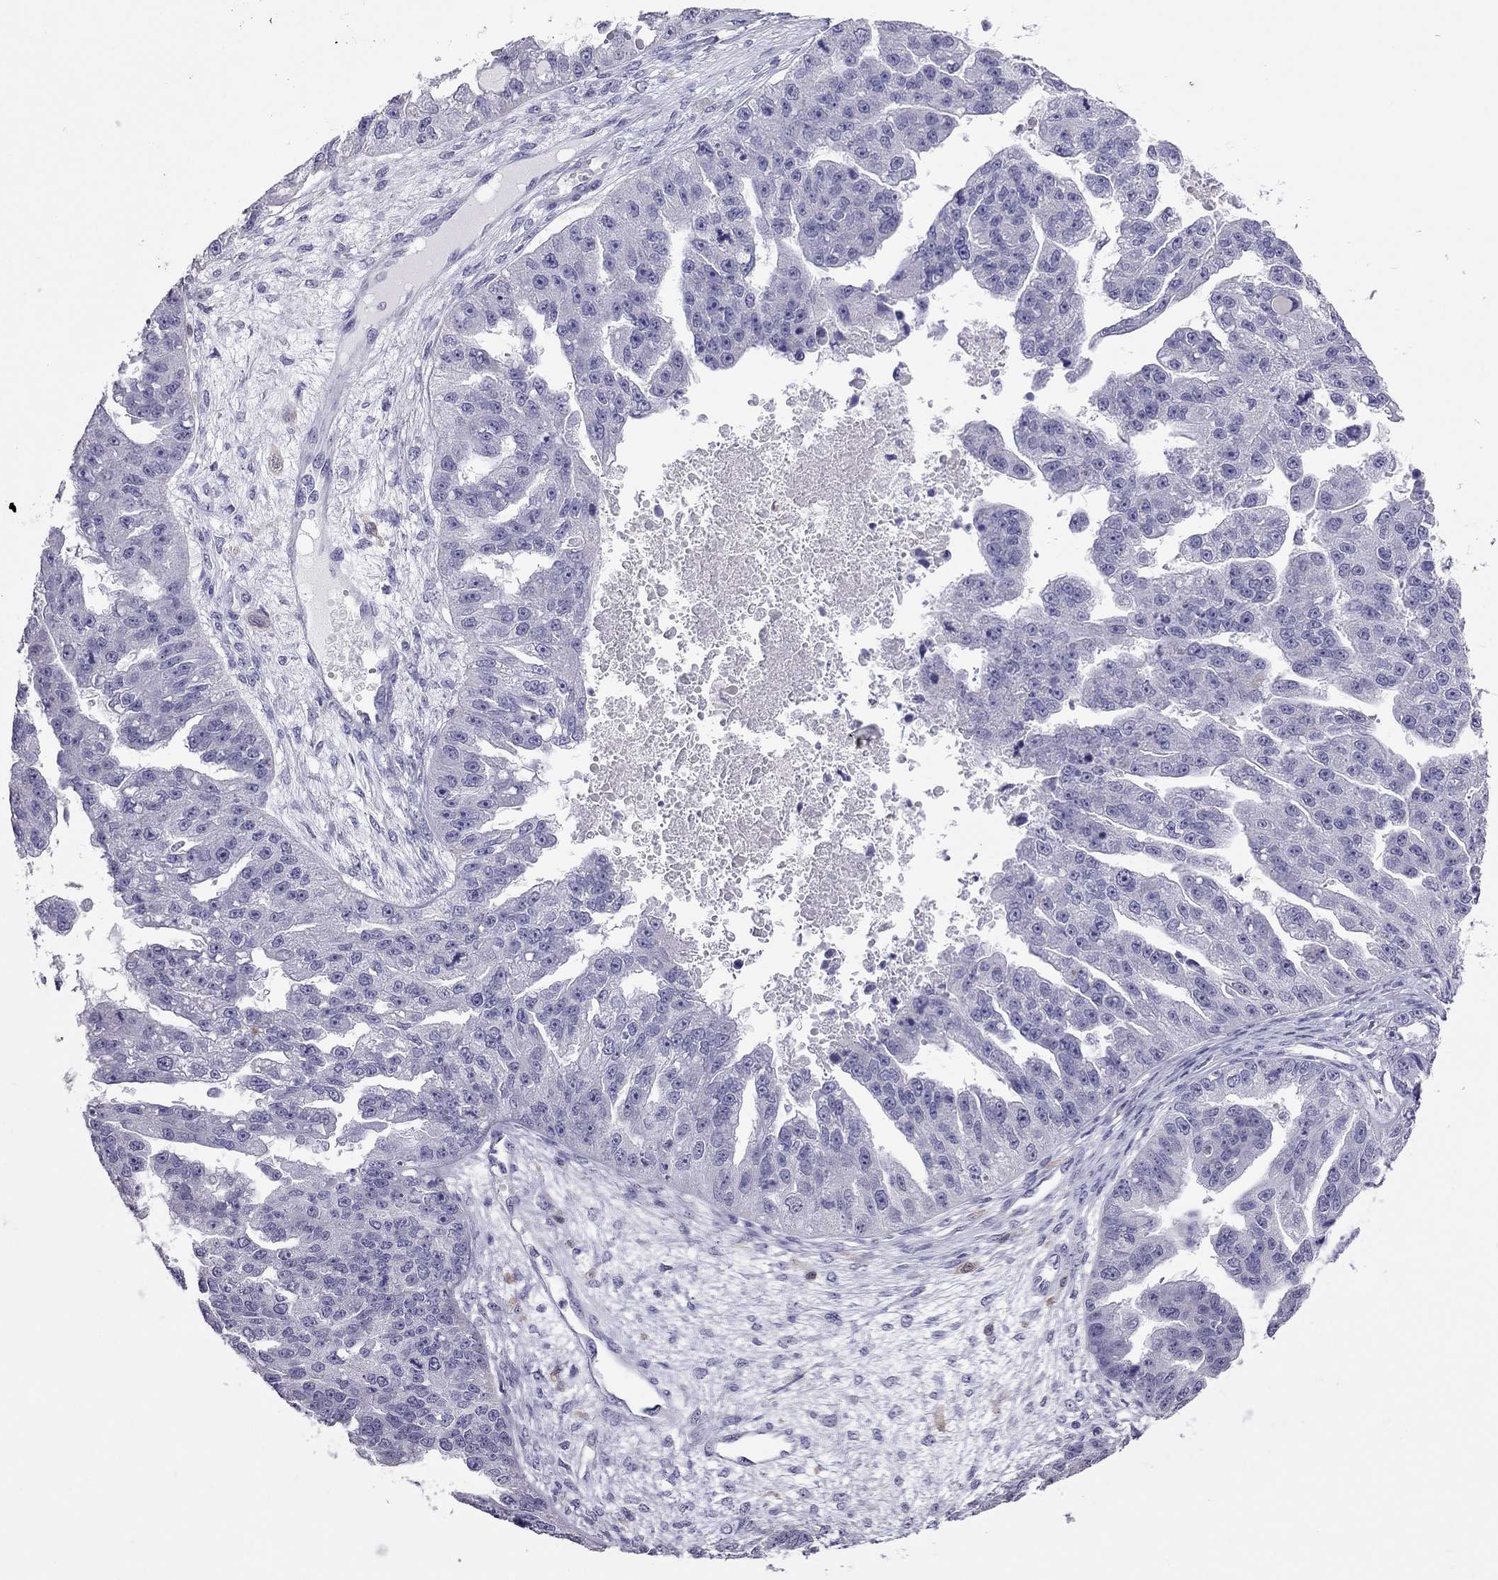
{"staining": {"intensity": "negative", "quantity": "none", "location": "none"}, "tissue": "ovarian cancer", "cell_type": "Tumor cells", "image_type": "cancer", "snomed": [{"axis": "morphology", "description": "Cystadenocarcinoma, serous, NOS"}, {"axis": "topography", "description": "Ovary"}], "caption": "A histopathology image of ovarian cancer stained for a protein demonstrates no brown staining in tumor cells. Brightfield microscopy of immunohistochemistry (IHC) stained with DAB (3,3'-diaminobenzidine) (brown) and hematoxylin (blue), captured at high magnification.", "gene": "PPP1R3A", "patient": {"sex": "female", "age": 58}}